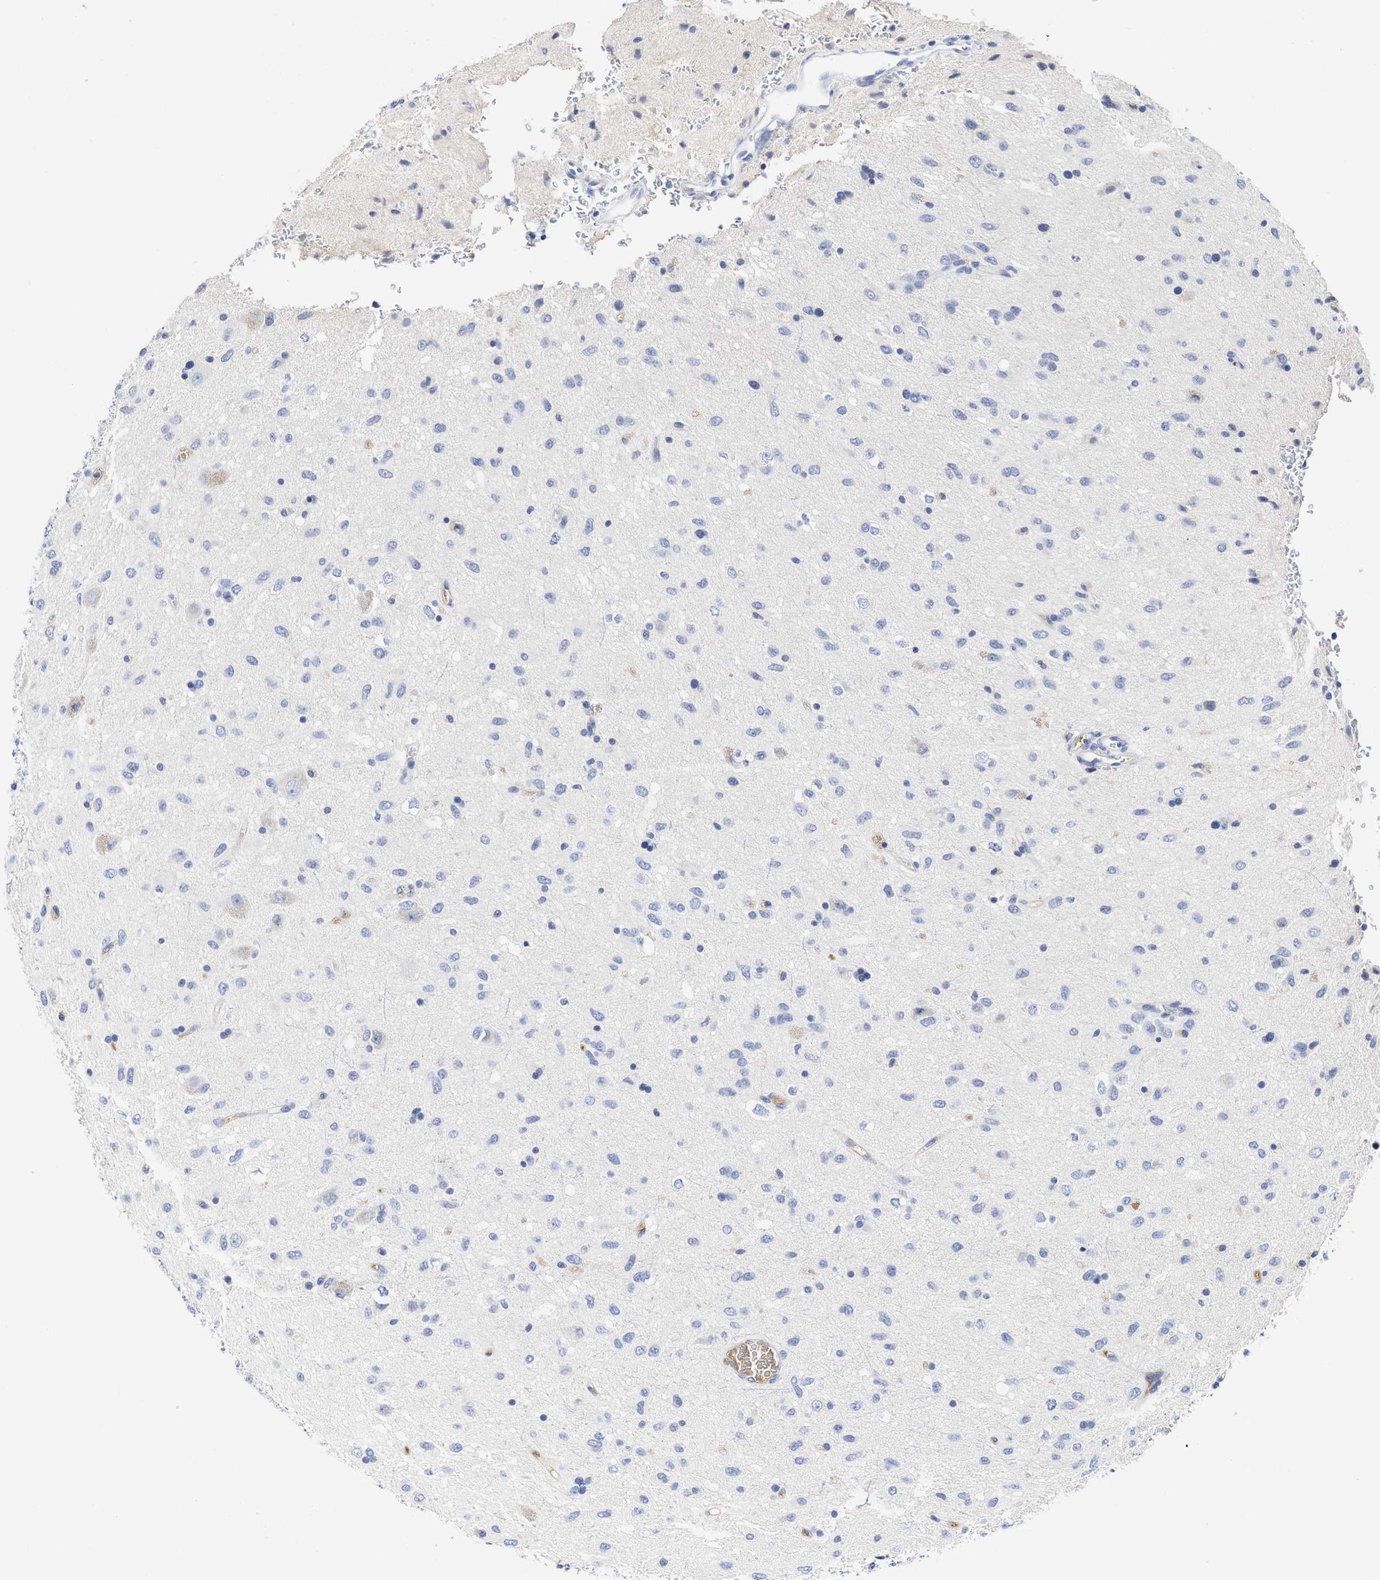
{"staining": {"intensity": "negative", "quantity": "none", "location": "none"}, "tissue": "glioma", "cell_type": "Tumor cells", "image_type": "cancer", "snomed": [{"axis": "morphology", "description": "Glioma, malignant, Low grade"}, {"axis": "topography", "description": "Brain"}], "caption": "The IHC micrograph has no significant expression in tumor cells of low-grade glioma (malignant) tissue. The staining is performed using DAB brown chromogen with nuclei counter-stained in using hematoxylin.", "gene": "C2", "patient": {"sex": "male", "age": 77}}